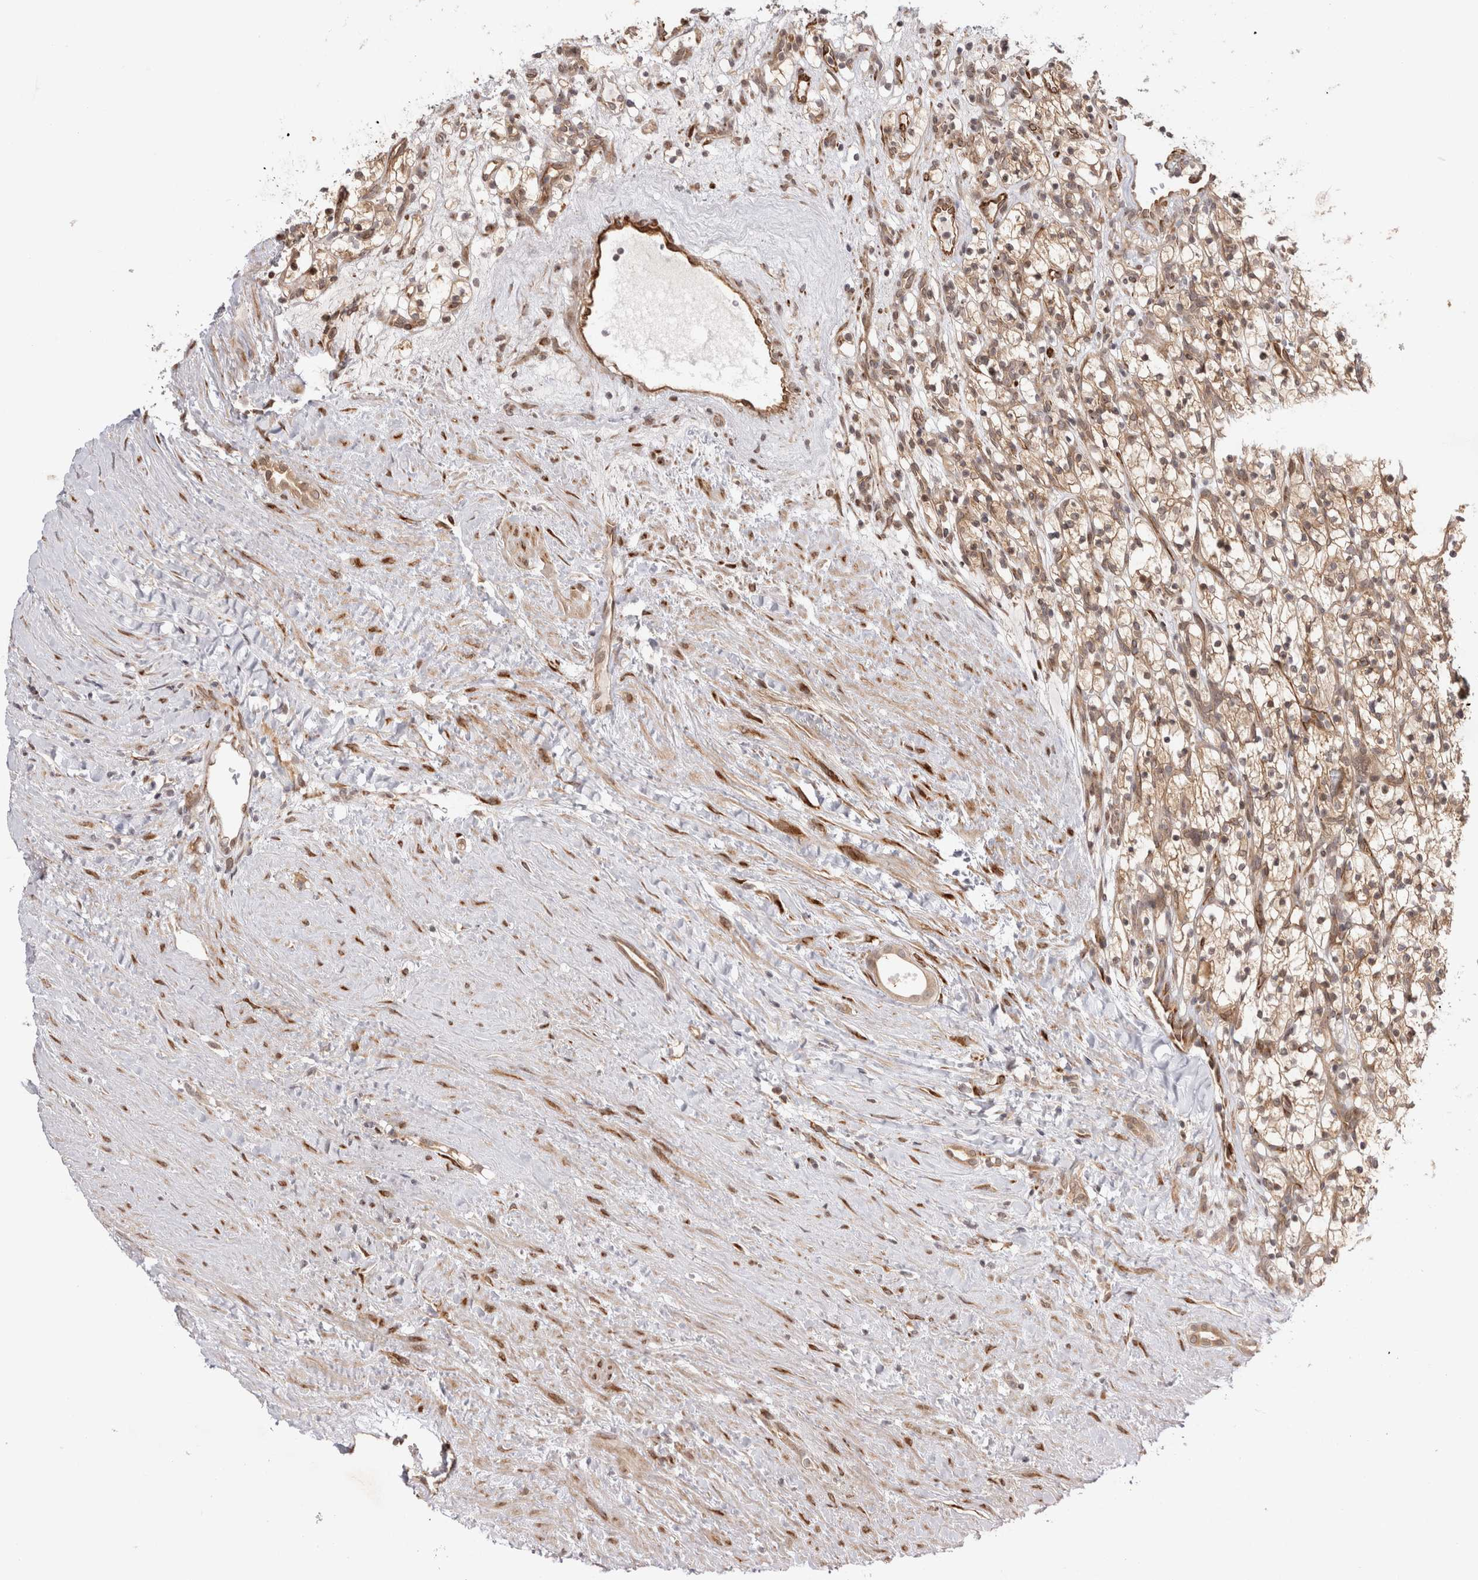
{"staining": {"intensity": "weak", "quantity": "25%-75%", "location": "nuclear"}, "tissue": "renal cancer", "cell_type": "Tumor cells", "image_type": "cancer", "snomed": [{"axis": "morphology", "description": "Adenocarcinoma, NOS"}, {"axis": "topography", "description": "Kidney"}], "caption": "There is low levels of weak nuclear staining in tumor cells of renal cancer (adenocarcinoma), as demonstrated by immunohistochemical staining (brown color).", "gene": "ZNF318", "patient": {"sex": "female", "age": 57}}